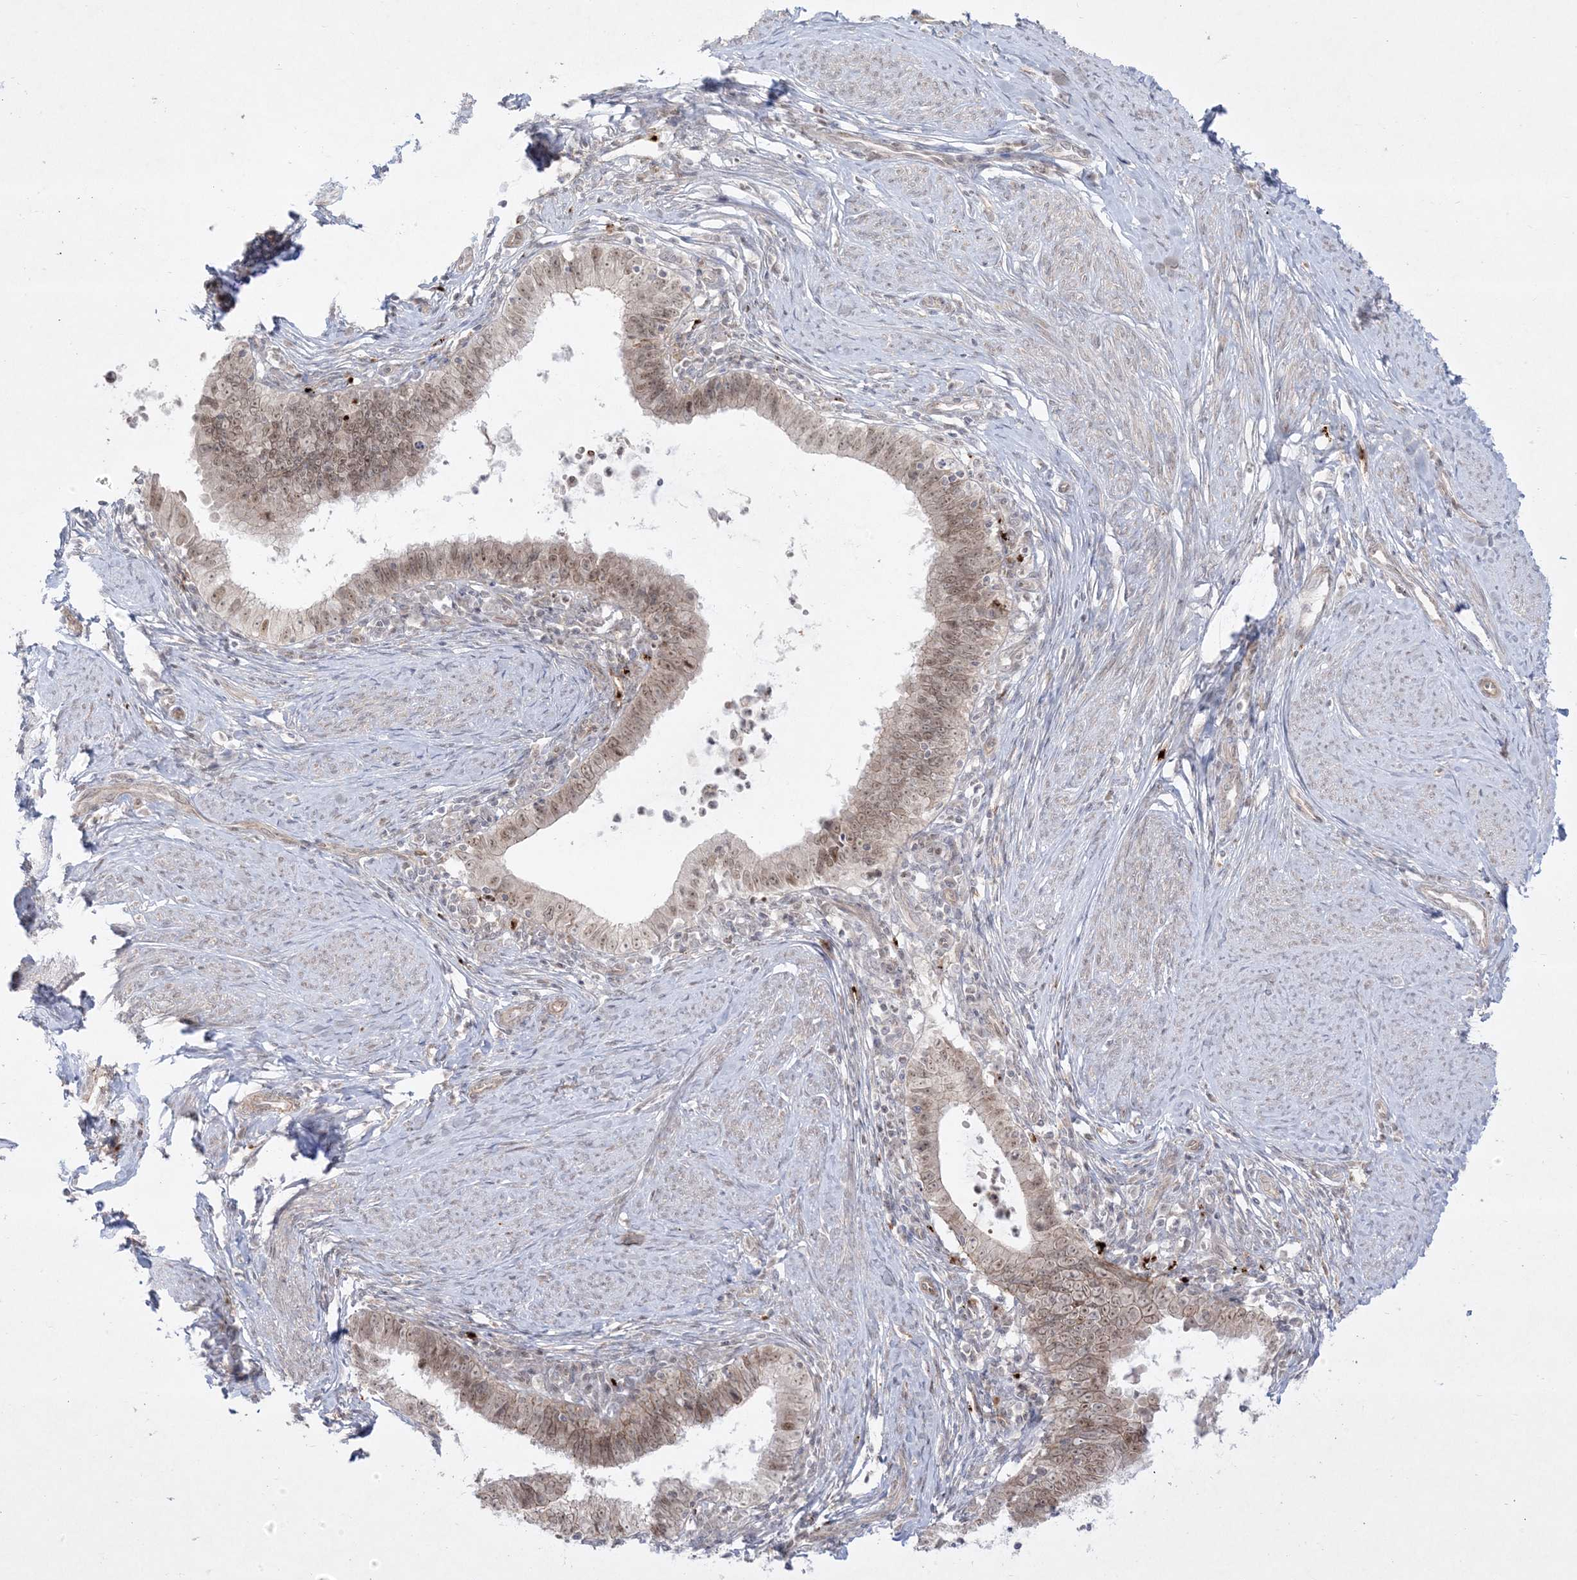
{"staining": {"intensity": "moderate", "quantity": ">75%", "location": "cytoplasmic/membranous,nuclear"}, "tissue": "cervical cancer", "cell_type": "Tumor cells", "image_type": "cancer", "snomed": [{"axis": "morphology", "description": "Adenocarcinoma, NOS"}, {"axis": "topography", "description": "Cervix"}], "caption": "Immunohistochemical staining of human cervical cancer shows moderate cytoplasmic/membranous and nuclear protein staining in about >75% of tumor cells. (DAB (3,3'-diaminobenzidine) = brown stain, brightfield microscopy at high magnification).", "gene": "PTK6", "patient": {"sex": "female", "age": 36}}